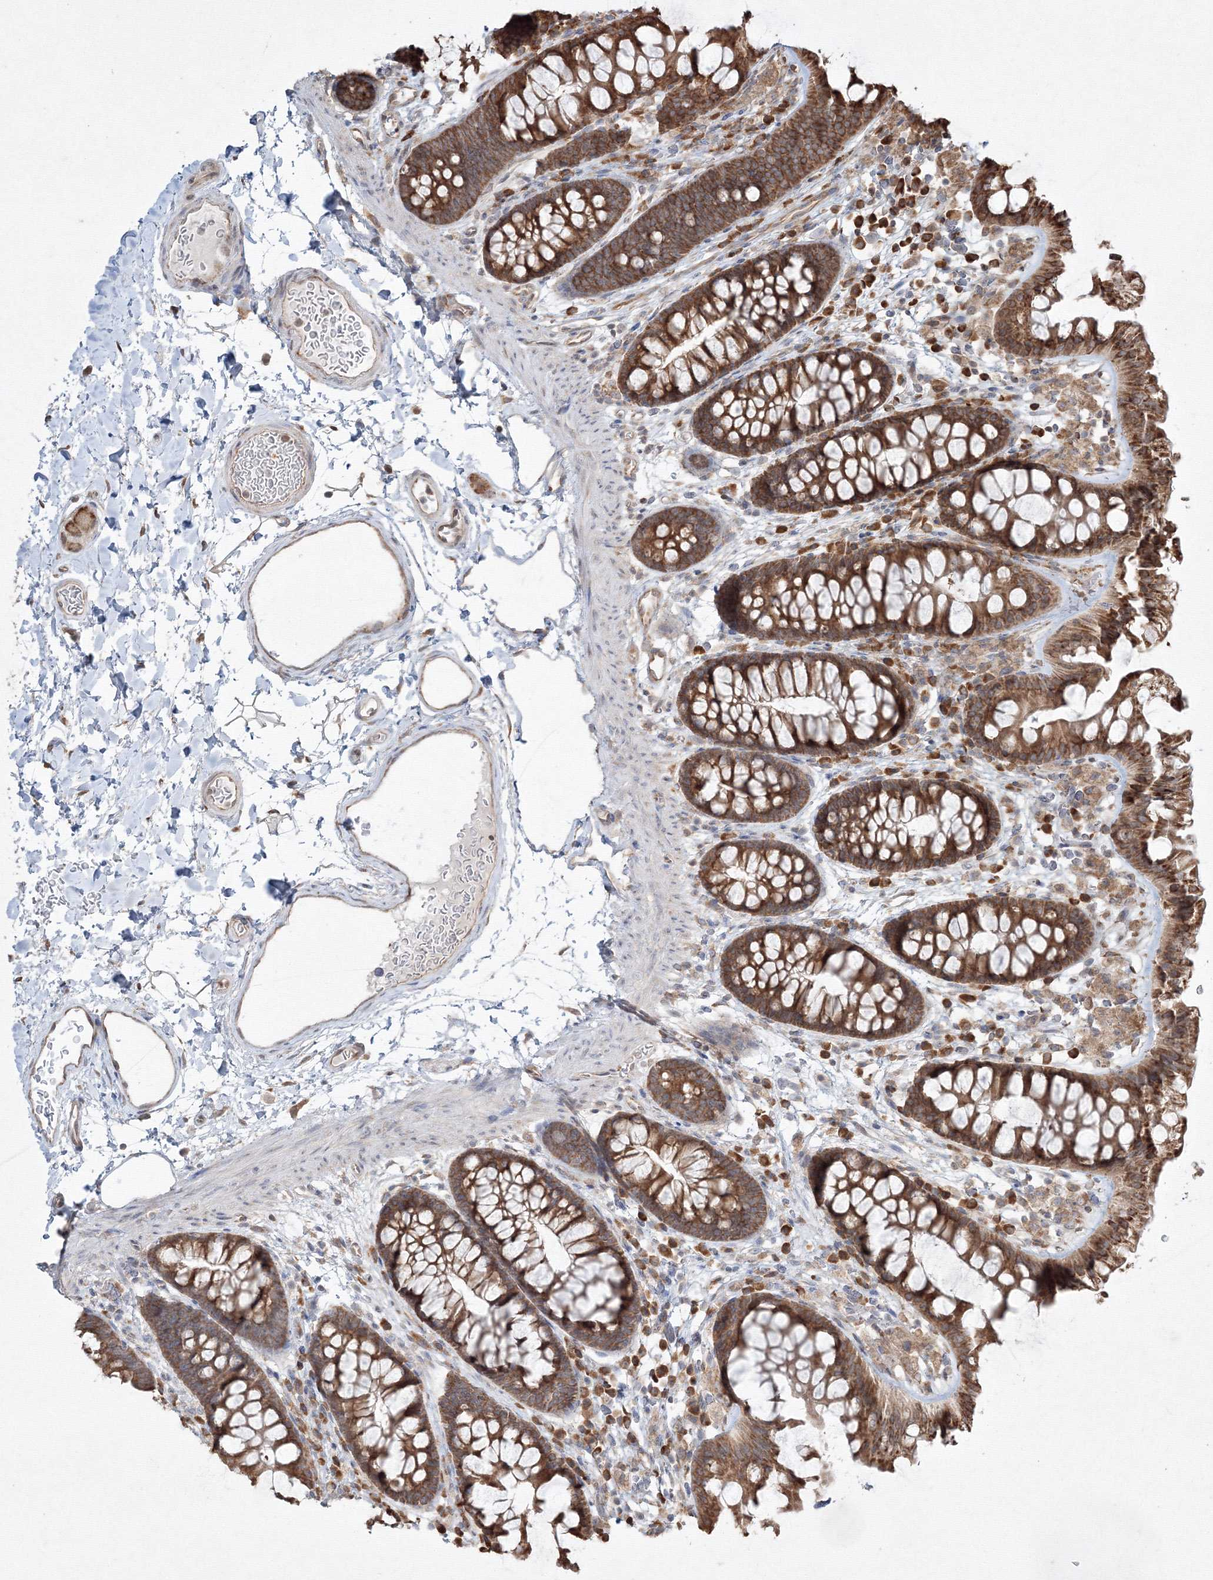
{"staining": {"intensity": "weak", "quantity": ">75%", "location": "cytoplasmic/membranous"}, "tissue": "colon", "cell_type": "Endothelial cells", "image_type": "normal", "snomed": [{"axis": "morphology", "description": "Normal tissue, NOS"}, {"axis": "topography", "description": "Colon"}], "caption": "Weak cytoplasmic/membranous staining is appreciated in approximately >75% of endothelial cells in unremarkable colon.", "gene": "FBXL8", "patient": {"sex": "female", "age": 62}}